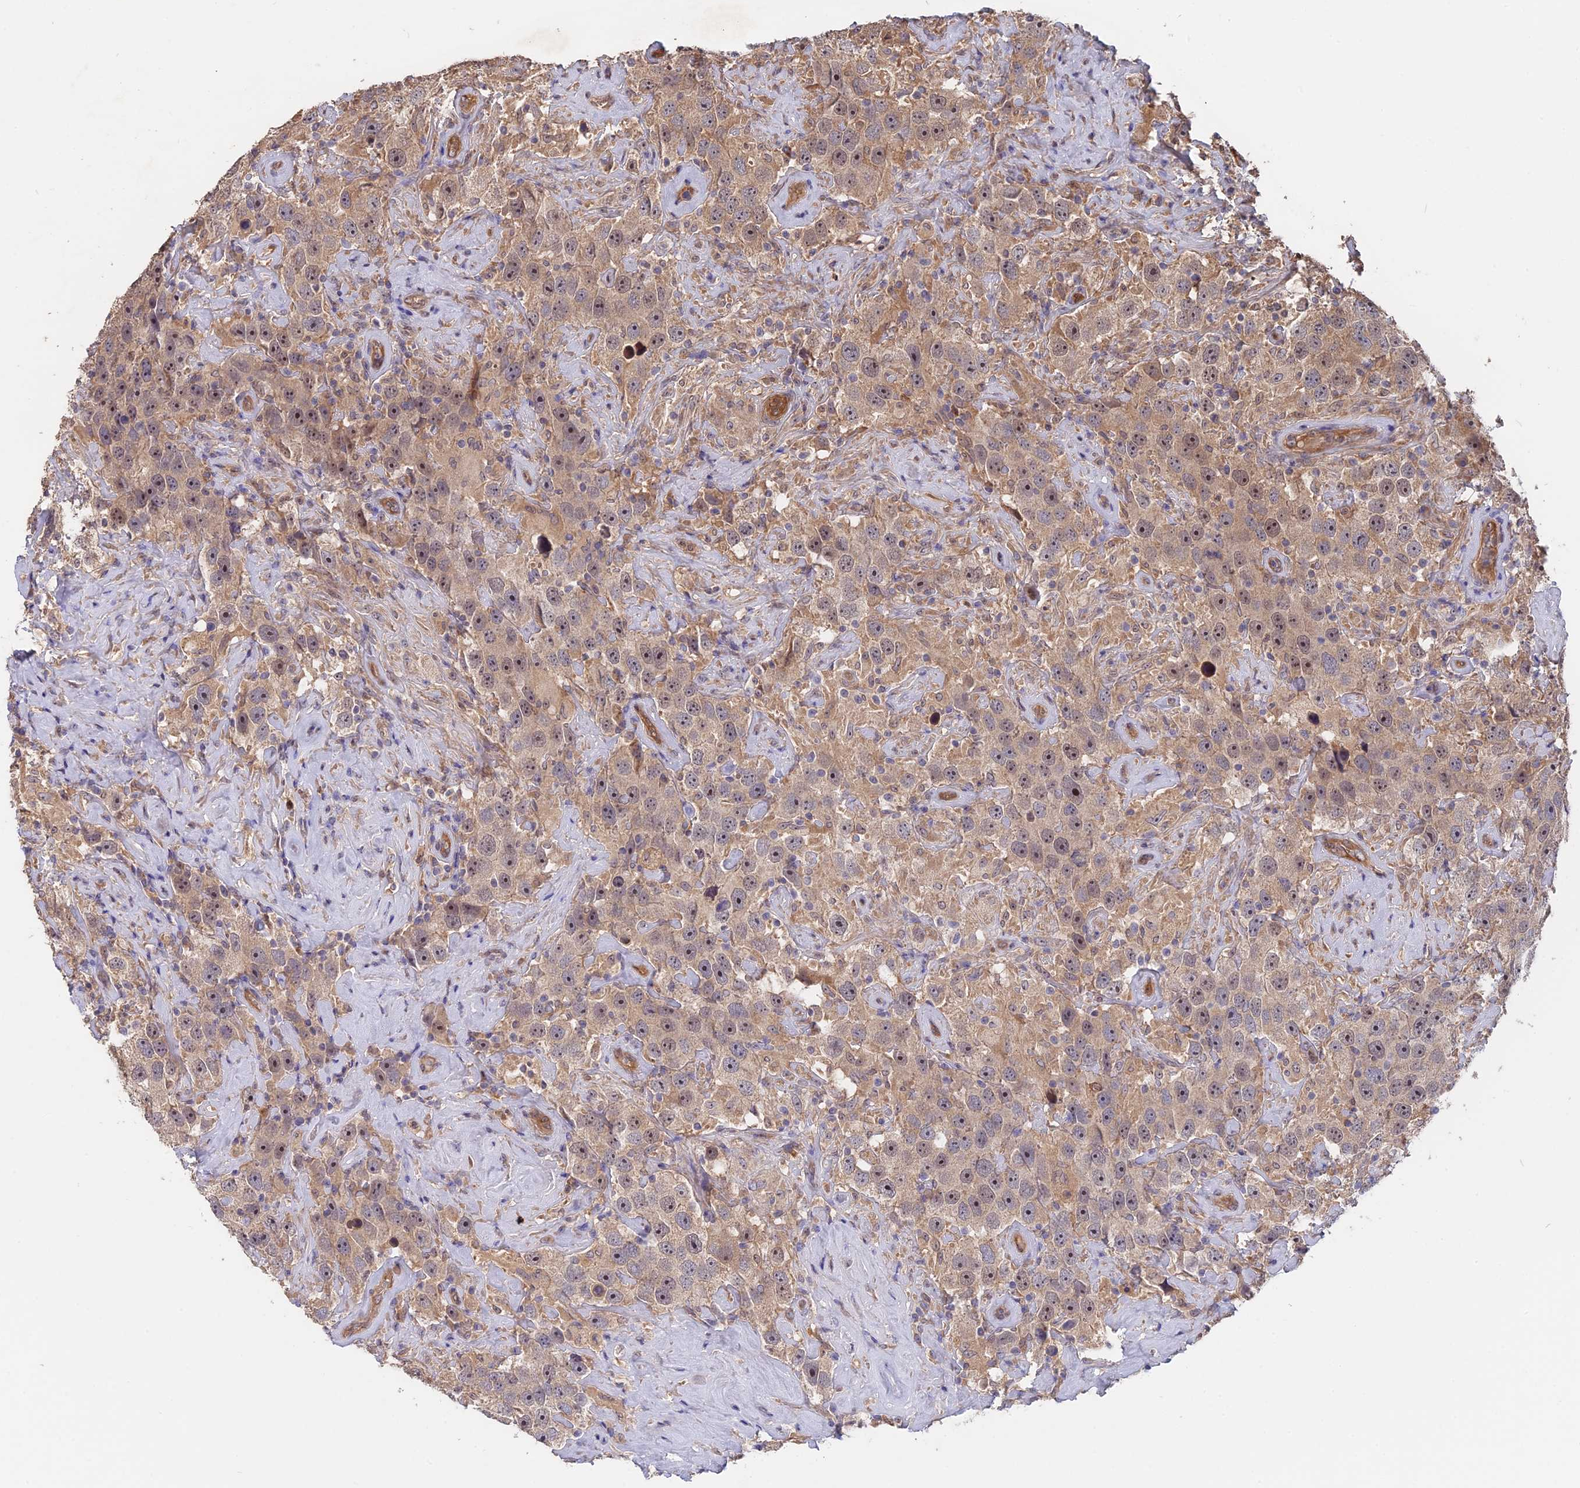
{"staining": {"intensity": "moderate", "quantity": "25%-75%", "location": "cytoplasmic/membranous"}, "tissue": "testis cancer", "cell_type": "Tumor cells", "image_type": "cancer", "snomed": [{"axis": "morphology", "description": "Seminoma, NOS"}, {"axis": "topography", "description": "Testis"}], "caption": "A medium amount of moderate cytoplasmic/membranous expression is present in approximately 25%-75% of tumor cells in testis cancer (seminoma) tissue.", "gene": "SAC3D1", "patient": {"sex": "male", "age": 49}}